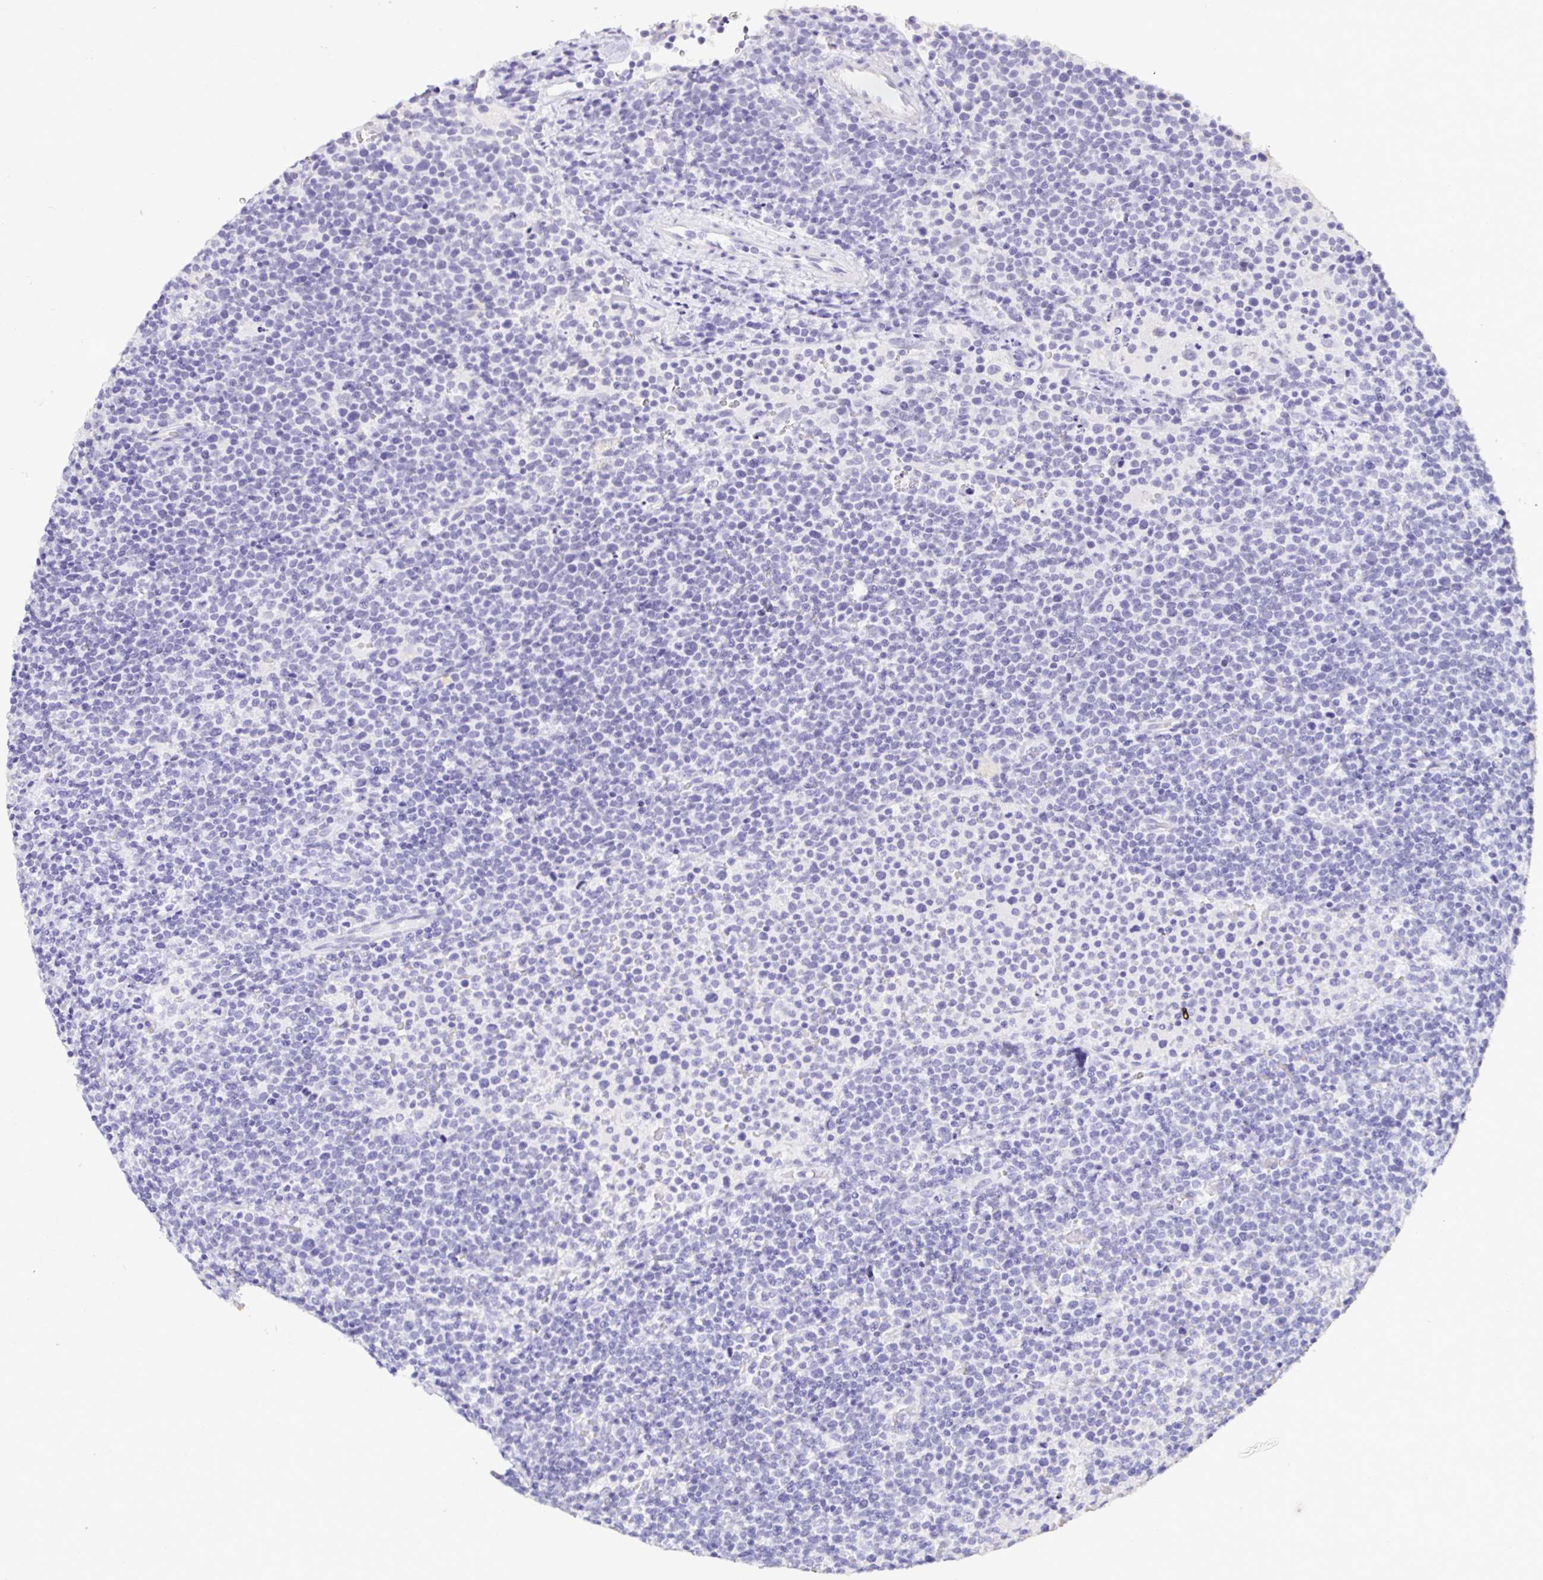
{"staining": {"intensity": "negative", "quantity": "none", "location": "none"}, "tissue": "lymphoma", "cell_type": "Tumor cells", "image_type": "cancer", "snomed": [{"axis": "morphology", "description": "Malignant lymphoma, non-Hodgkin's type, High grade"}, {"axis": "topography", "description": "Lymph node"}], "caption": "The histopathology image exhibits no significant expression in tumor cells of malignant lymphoma, non-Hodgkin's type (high-grade).", "gene": "NUP188", "patient": {"sex": "male", "age": 61}}